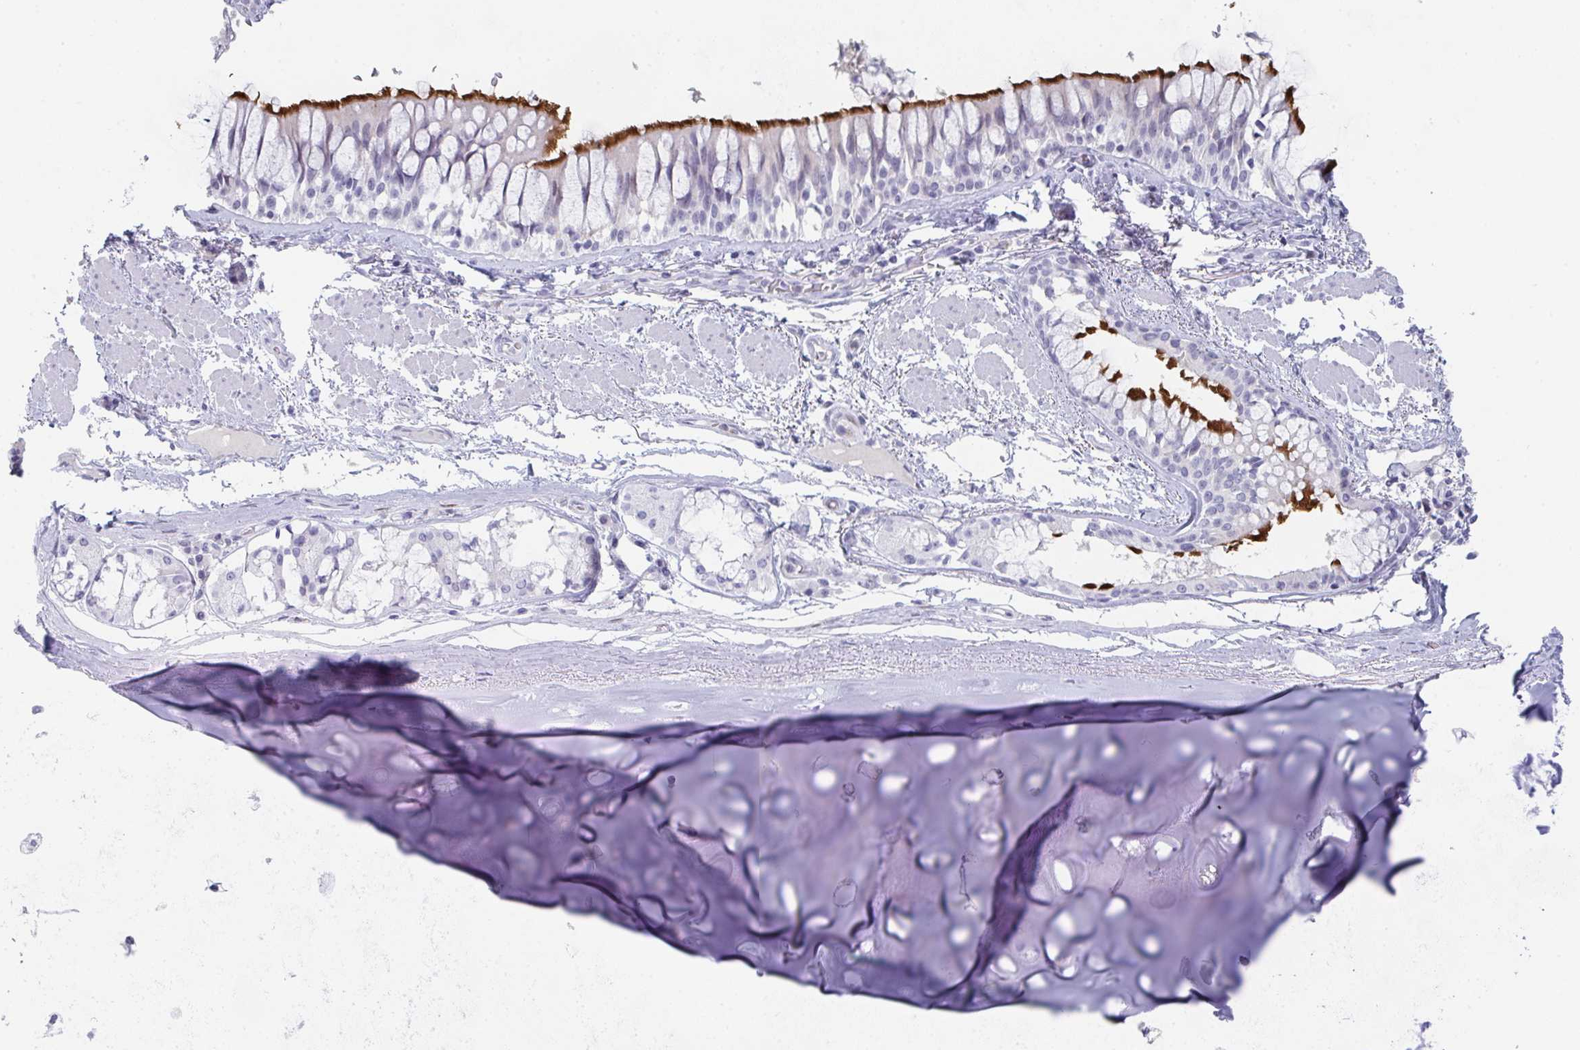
{"staining": {"intensity": "negative", "quantity": "none", "location": "none"}, "tissue": "soft tissue", "cell_type": "Chondrocytes", "image_type": "normal", "snomed": [{"axis": "morphology", "description": "Normal tissue, NOS"}, {"axis": "topography", "description": "Cartilage tissue"}, {"axis": "topography", "description": "Bronchus"}], "caption": "Immunohistochemistry image of normal soft tissue: soft tissue stained with DAB (3,3'-diaminobenzidine) exhibits no significant protein positivity in chondrocytes. (DAB immunohistochemistry (IHC) with hematoxylin counter stain).", "gene": "RUBCN", "patient": {"sex": "male", "age": 64}}